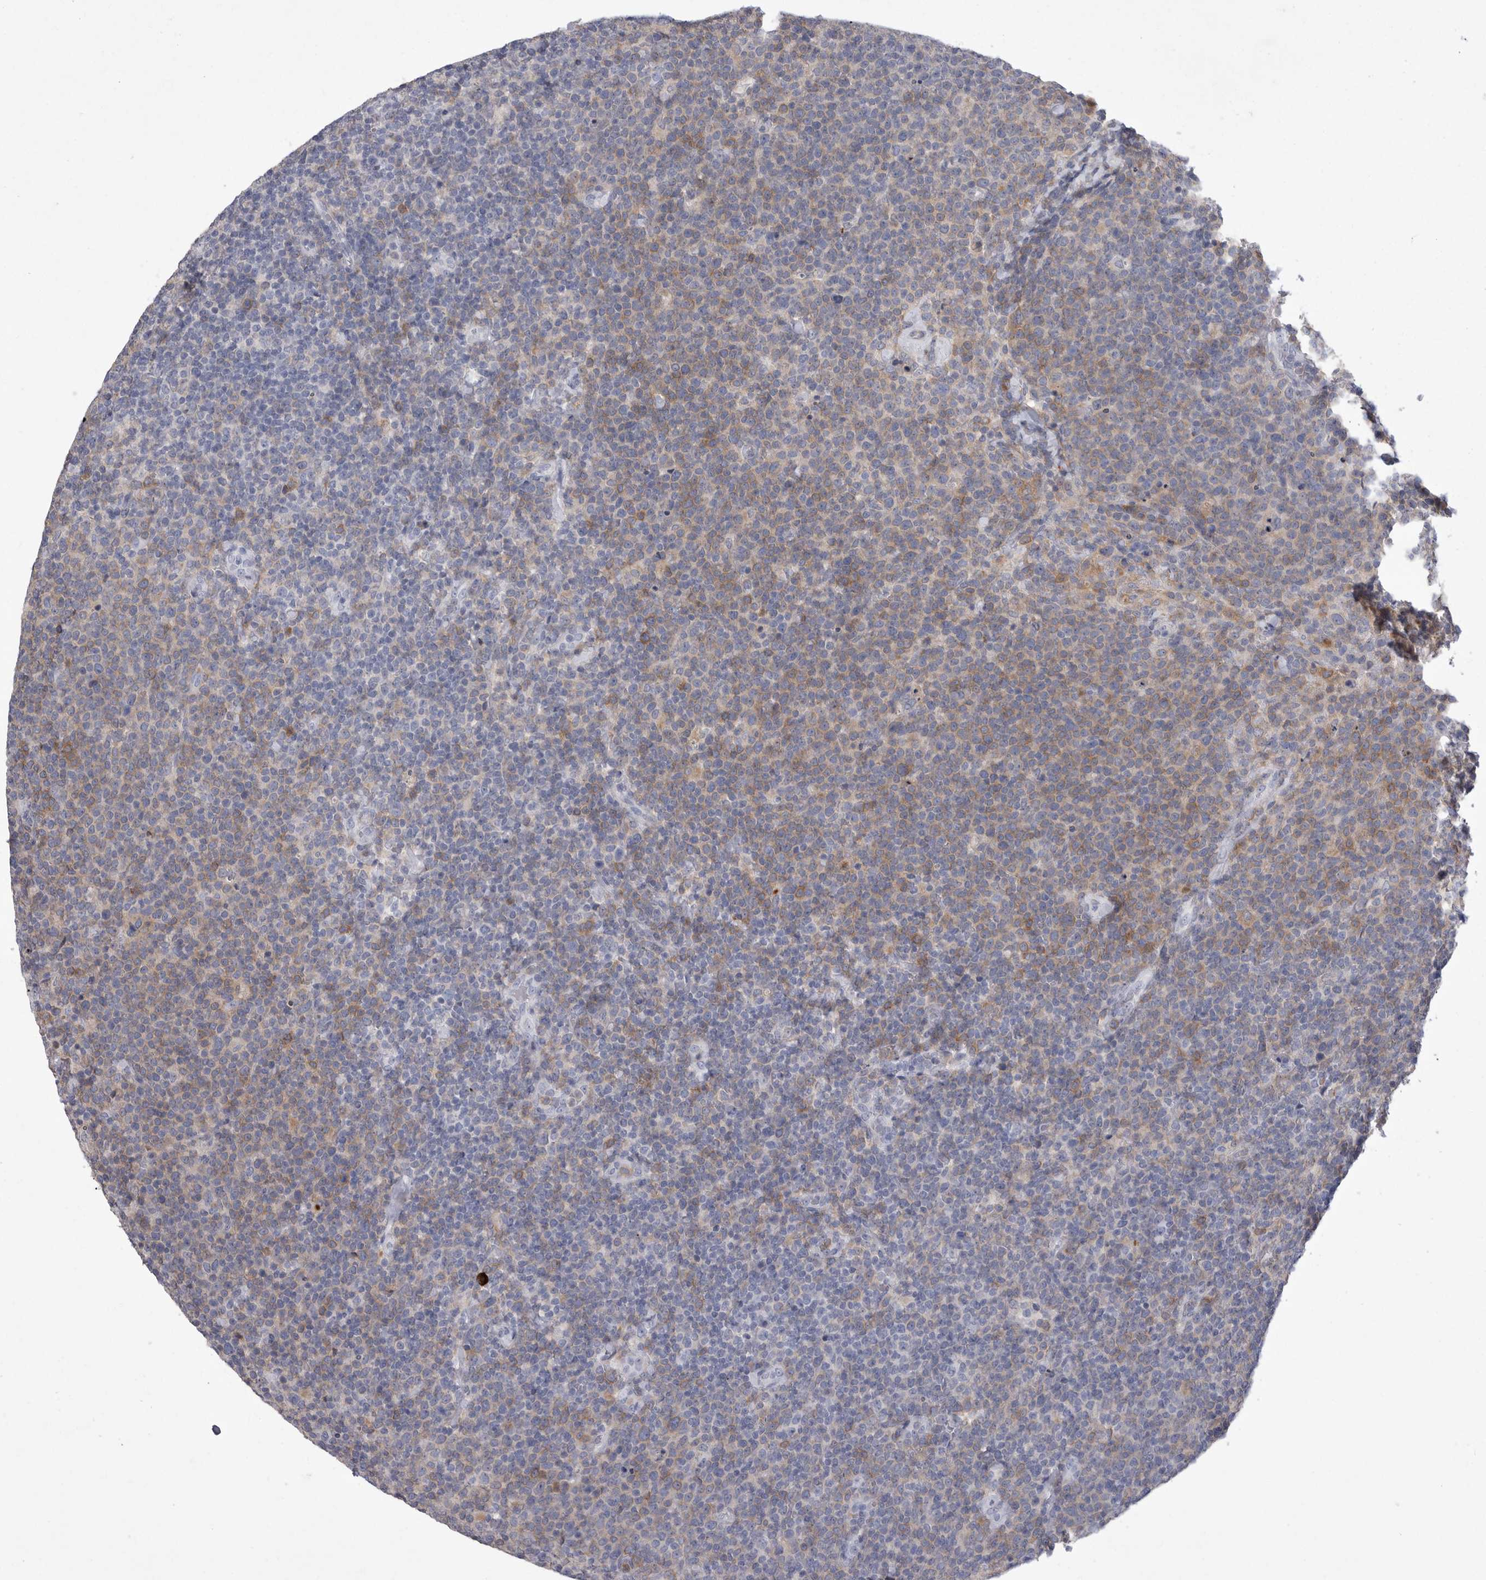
{"staining": {"intensity": "weak", "quantity": "25%-75%", "location": "cytoplasmic/membranous"}, "tissue": "lymphoma", "cell_type": "Tumor cells", "image_type": "cancer", "snomed": [{"axis": "morphology", "description": "Malignant lymphoma, non-Hodgkin's type, High grade"}, {"axis": "topography", "description": "Lymph node"}], "caption": "Immunohistochemistry (DAB) staining of human lymphoma shows weak cytoplasmic/membranous protein expression in approximately 25%-75% of tumor cells.", "gene": "SIGLEC10", "patient": {"sex": "male", "age": 61}}